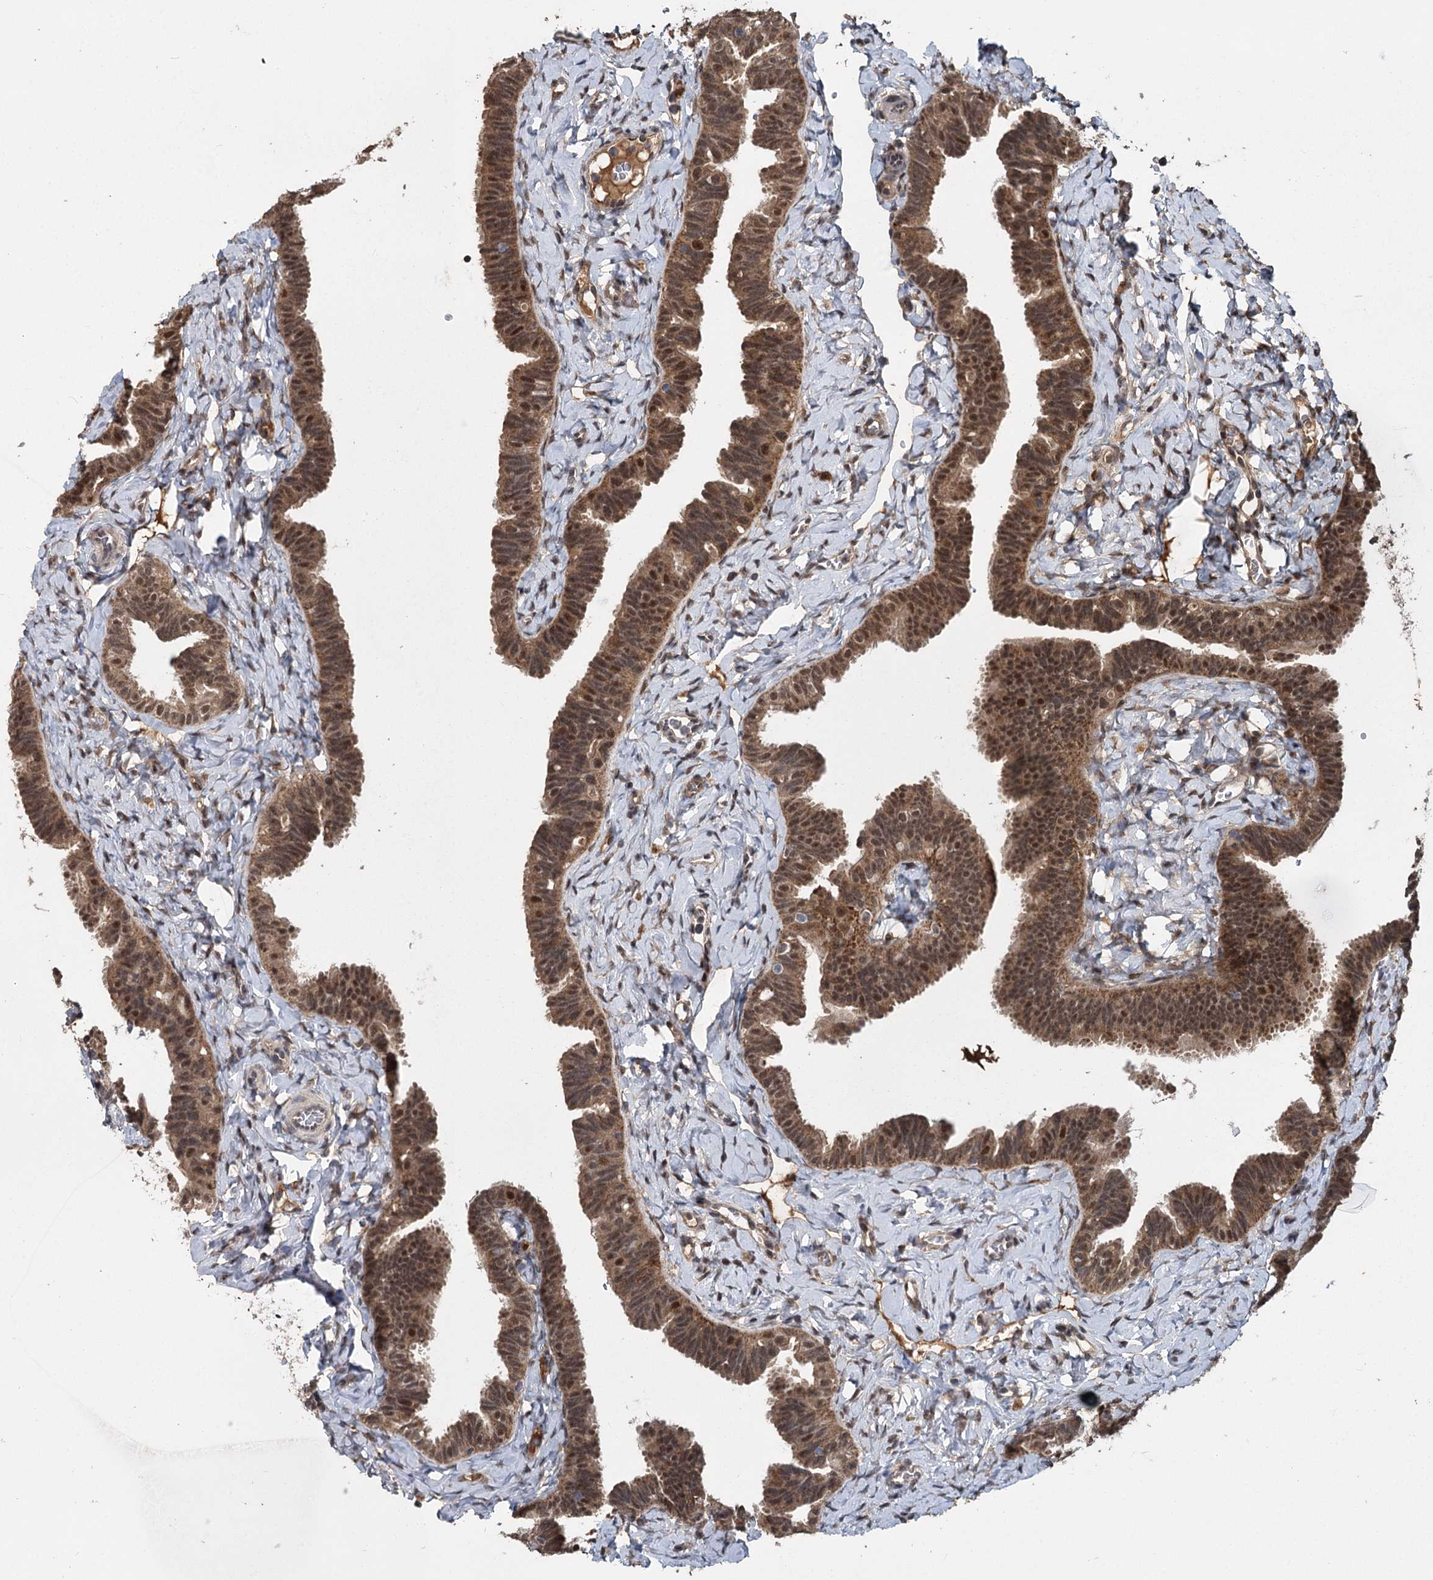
{"staining": {"intensity": "moderate", "quantity": ">75%", "location": "cytoplasmic/membranous,nuclear"}, "tissue": "fallopian tube", "cell_type": "Glandular cells", "image_type": "normal", "snomed": [{"axis": "morphology", "description": "Normal tissue, NOS"}, {"axis": "topography", "description": "Fallopian tube"}], "caption": "The photomicrograph displays immunohistochemical staining of unremarkable fallopian tube. There is moderate cytoplasmic/membranous,nuclear staining is identified in approximately >75% of glandular cells.", "gene": "MYG1", "patient": {"sex": "female", "age": 65}}